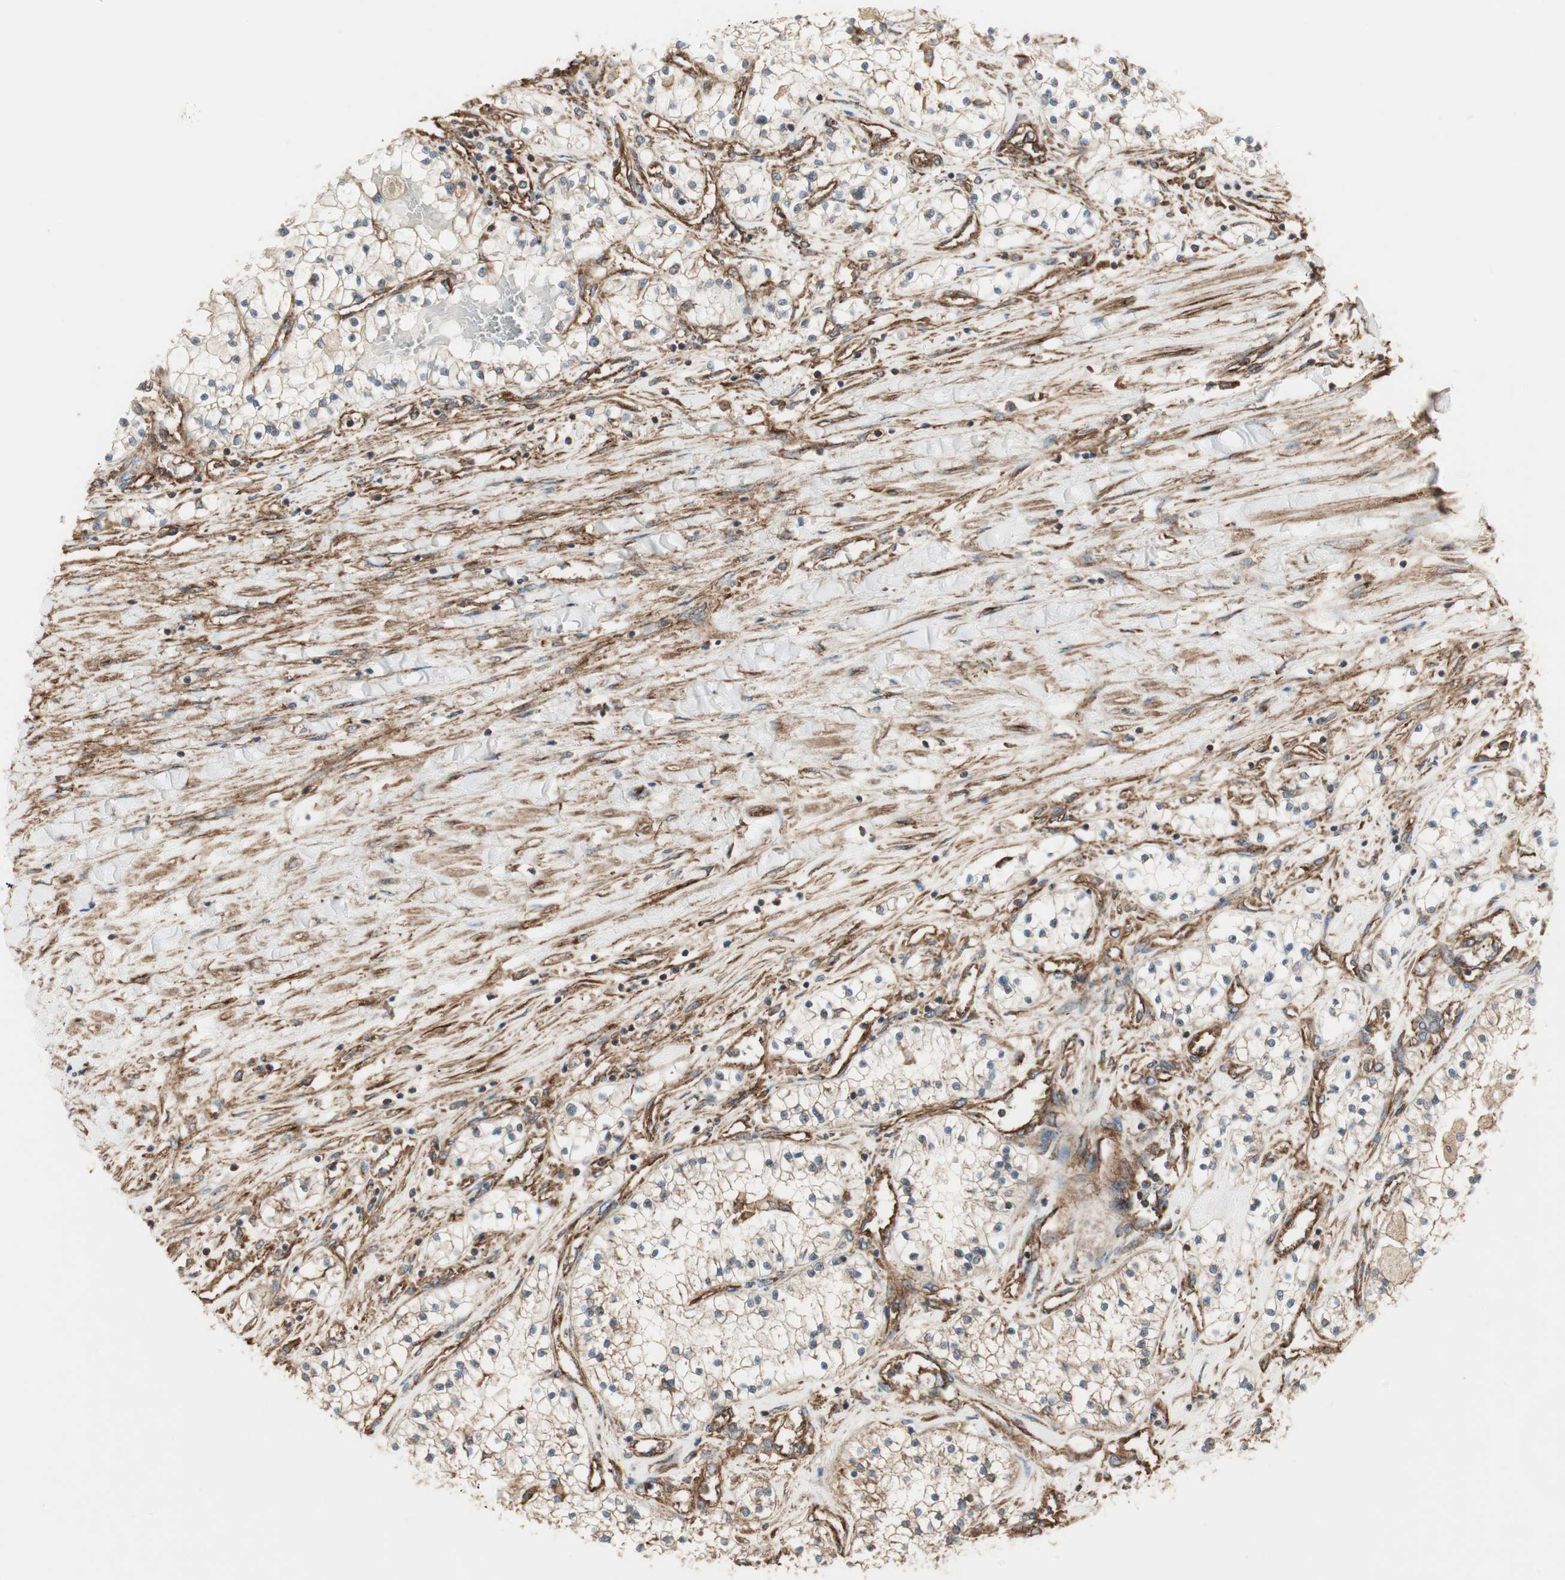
{"staining": {"intensity": "moderate", "quantity": "25%-75%", "location": "cytoplasmic/membranous"}, "tissue": "renal cancer", "cell_type": "Tumor cells", "image_type": "cancer", "snomed": [{"axis": "morphology", "description": "Adenocarcinoma, NOS"}, {"axis": "topography", "description": "Kidney"}], "caption": "The photomicrograph displays staining of renal cancer, revealing moderate cytoplasmic/membranous protein staining (brown color) within tumor cells. (DAB = brown stain, brightfield microscopy at high magnification).", "gene": "H6PD", "patient": {"sex": "male", "age": 68}}